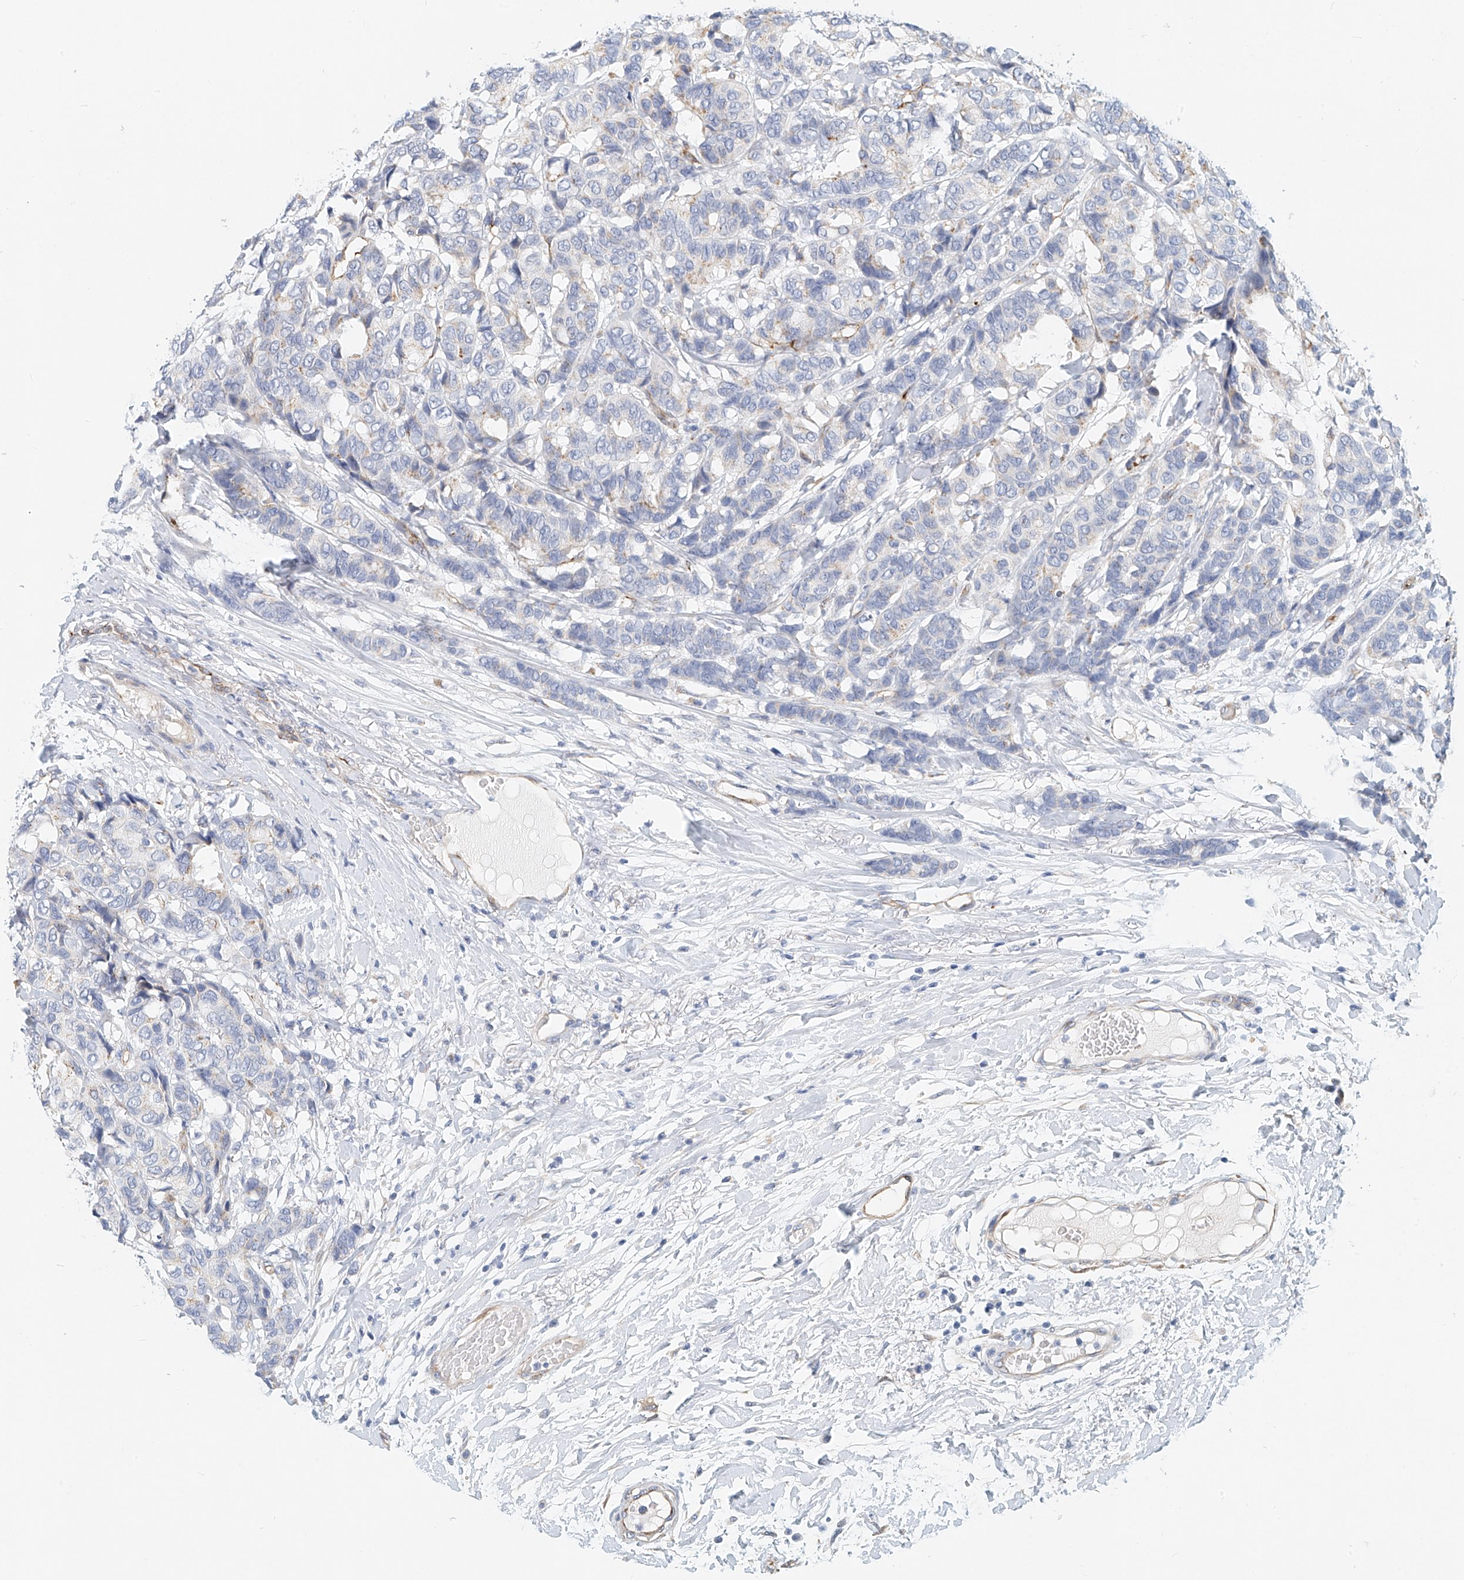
{"staining": {"intensity": "negative", "quantity": "none", "location": "none"}, "tissue": "breast cancer", "cell_type": "Tumor cells", "image_type": "cancer", "snomed": [{"axis": "morphology", "description": "Duct carcinoma"}, {"axis": "topography", "description": "Breast"}], "caption": "Tumor cells show no significant positivity in breast infiltrating ductal carcinoma.", "gene": "ARHGAP28", "patient": {"sex": "female", "age": 87}}